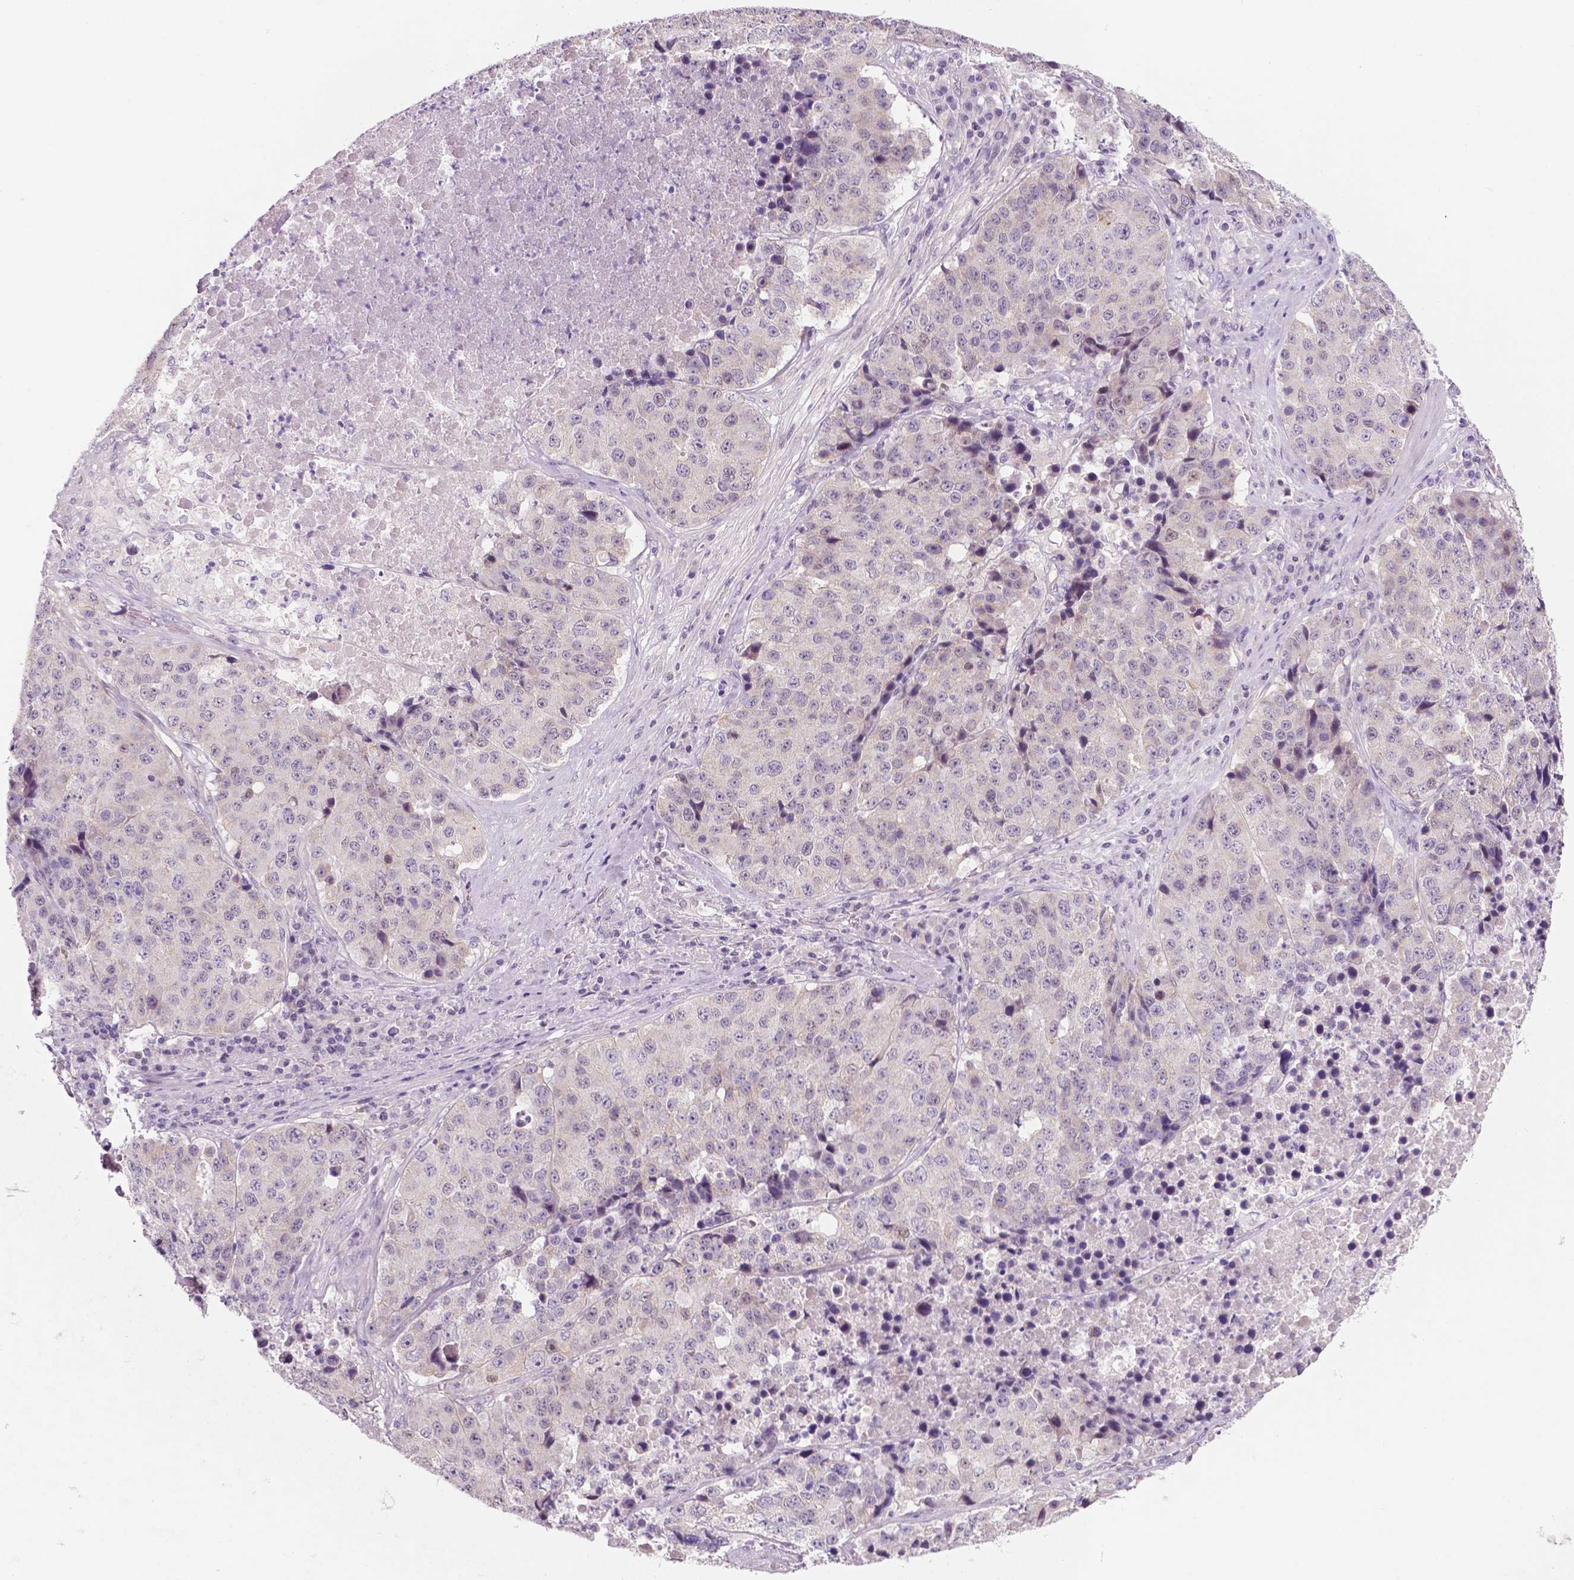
{"staining": {"intensity": "negative", "quantity": "none", "location": "none"}, "tissue": "stomach cancer", "cell_type": "Tumor cells", "image_type": "cancer", "snomed": [{"axis": "morphology", "description": "Adenocarcinoma, NOS"}, {"axis": "topography", "description": "Stomach"}], "caption": "There is no significant positivity in tumor cells of adenocarcinoma (stomach).", "gene": "FAM50B", "patient": {"sex": "male", "age": 71}}